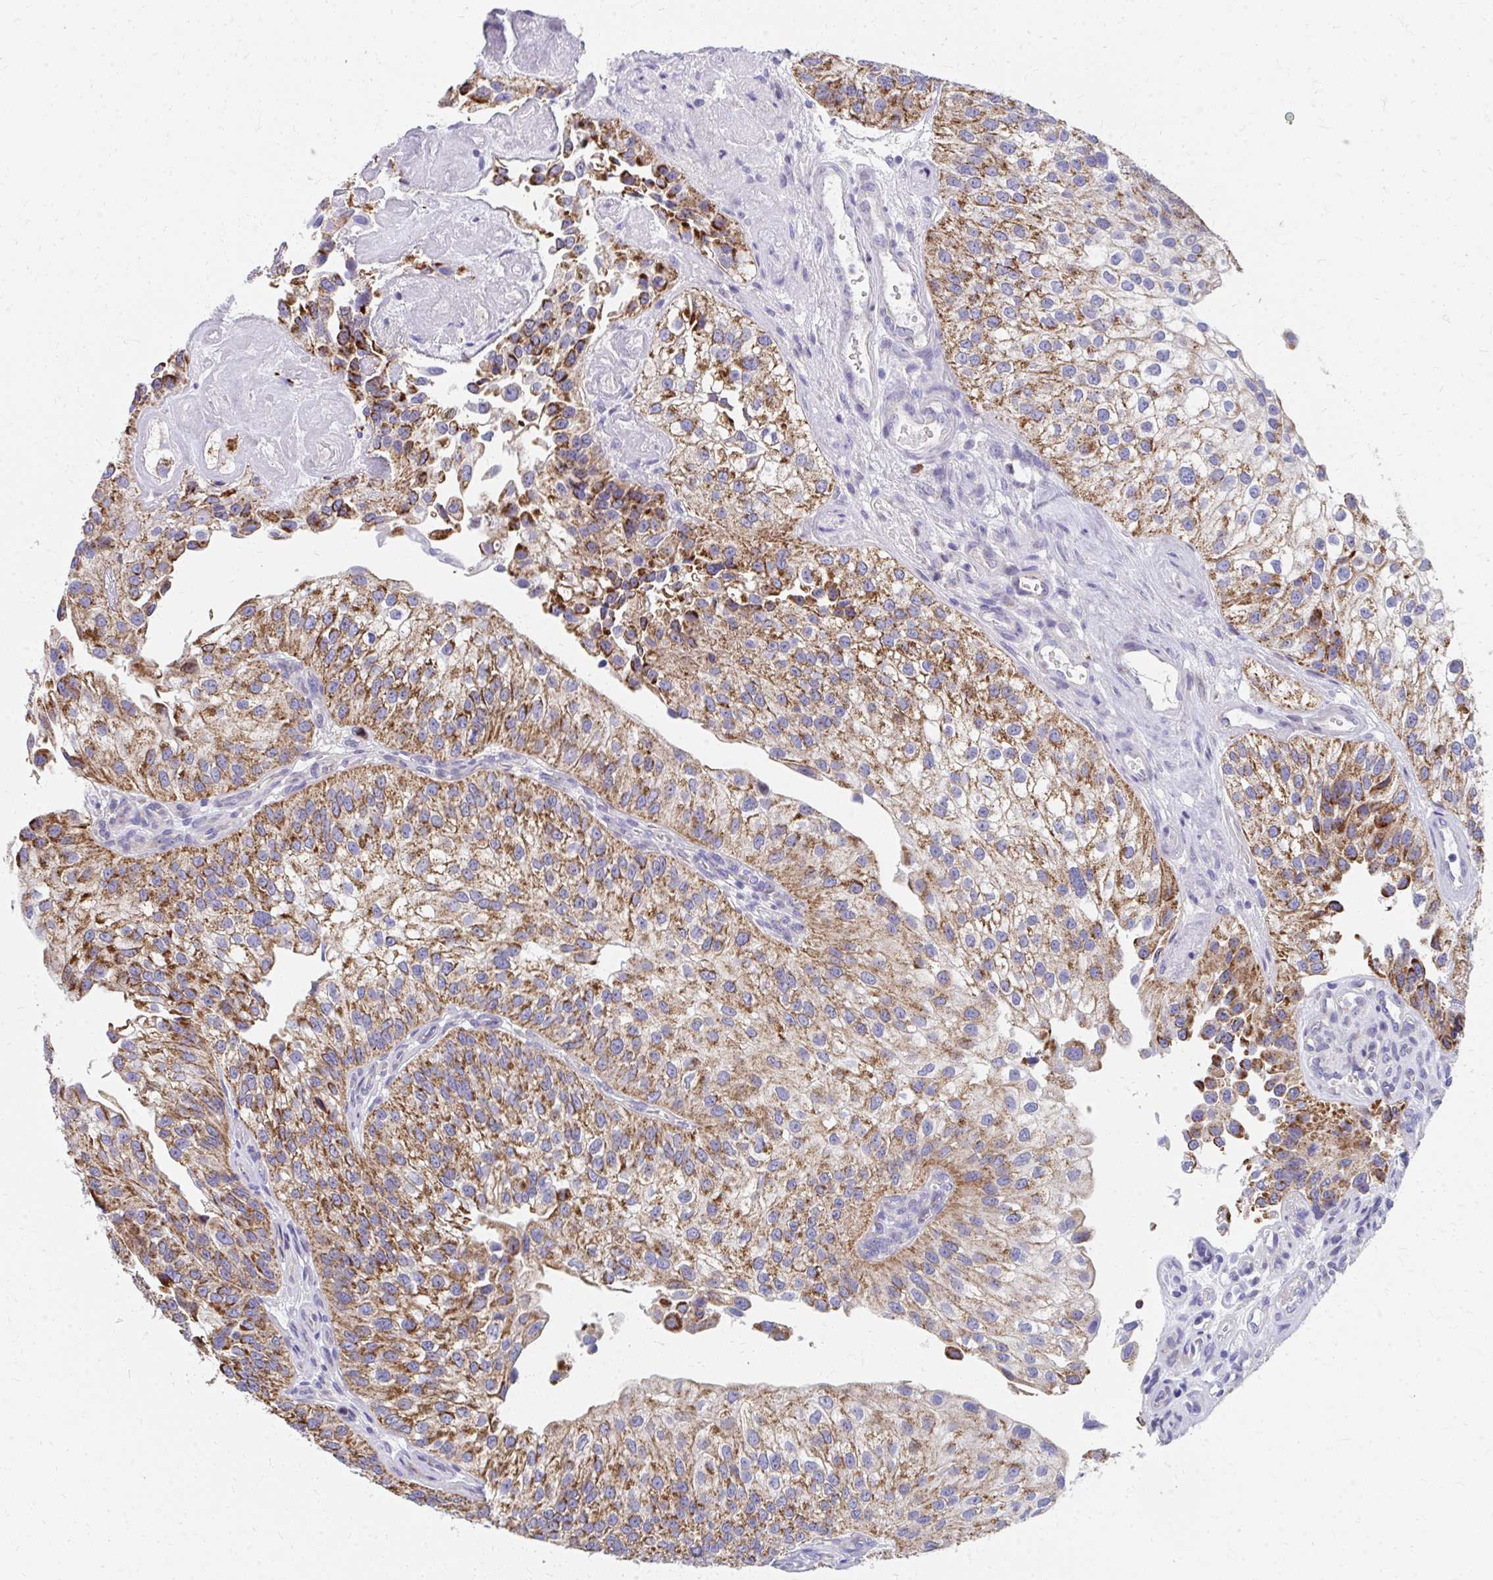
{"staining": {"intensity": "strong", "quantity": ">75%", "location": "cytoplasmic/membranous"}, "tissue": "urothelial cancer", "cell_type": "Tumor cells", "image_type": "cancer", "snomed": [{"axis": "morphology", "description": "Urothelial carcinoma, NOS"}, {"axis": "topography", "description": "Urinary bladder"}], "caption": "Urothelial cancer stained for a protein (brown) displays strong cytoplasmic/membranous positive staining in approximately >75% of tumor cells.", "gene": "IL37", "patient": {"sex": "male", "age": 87}}